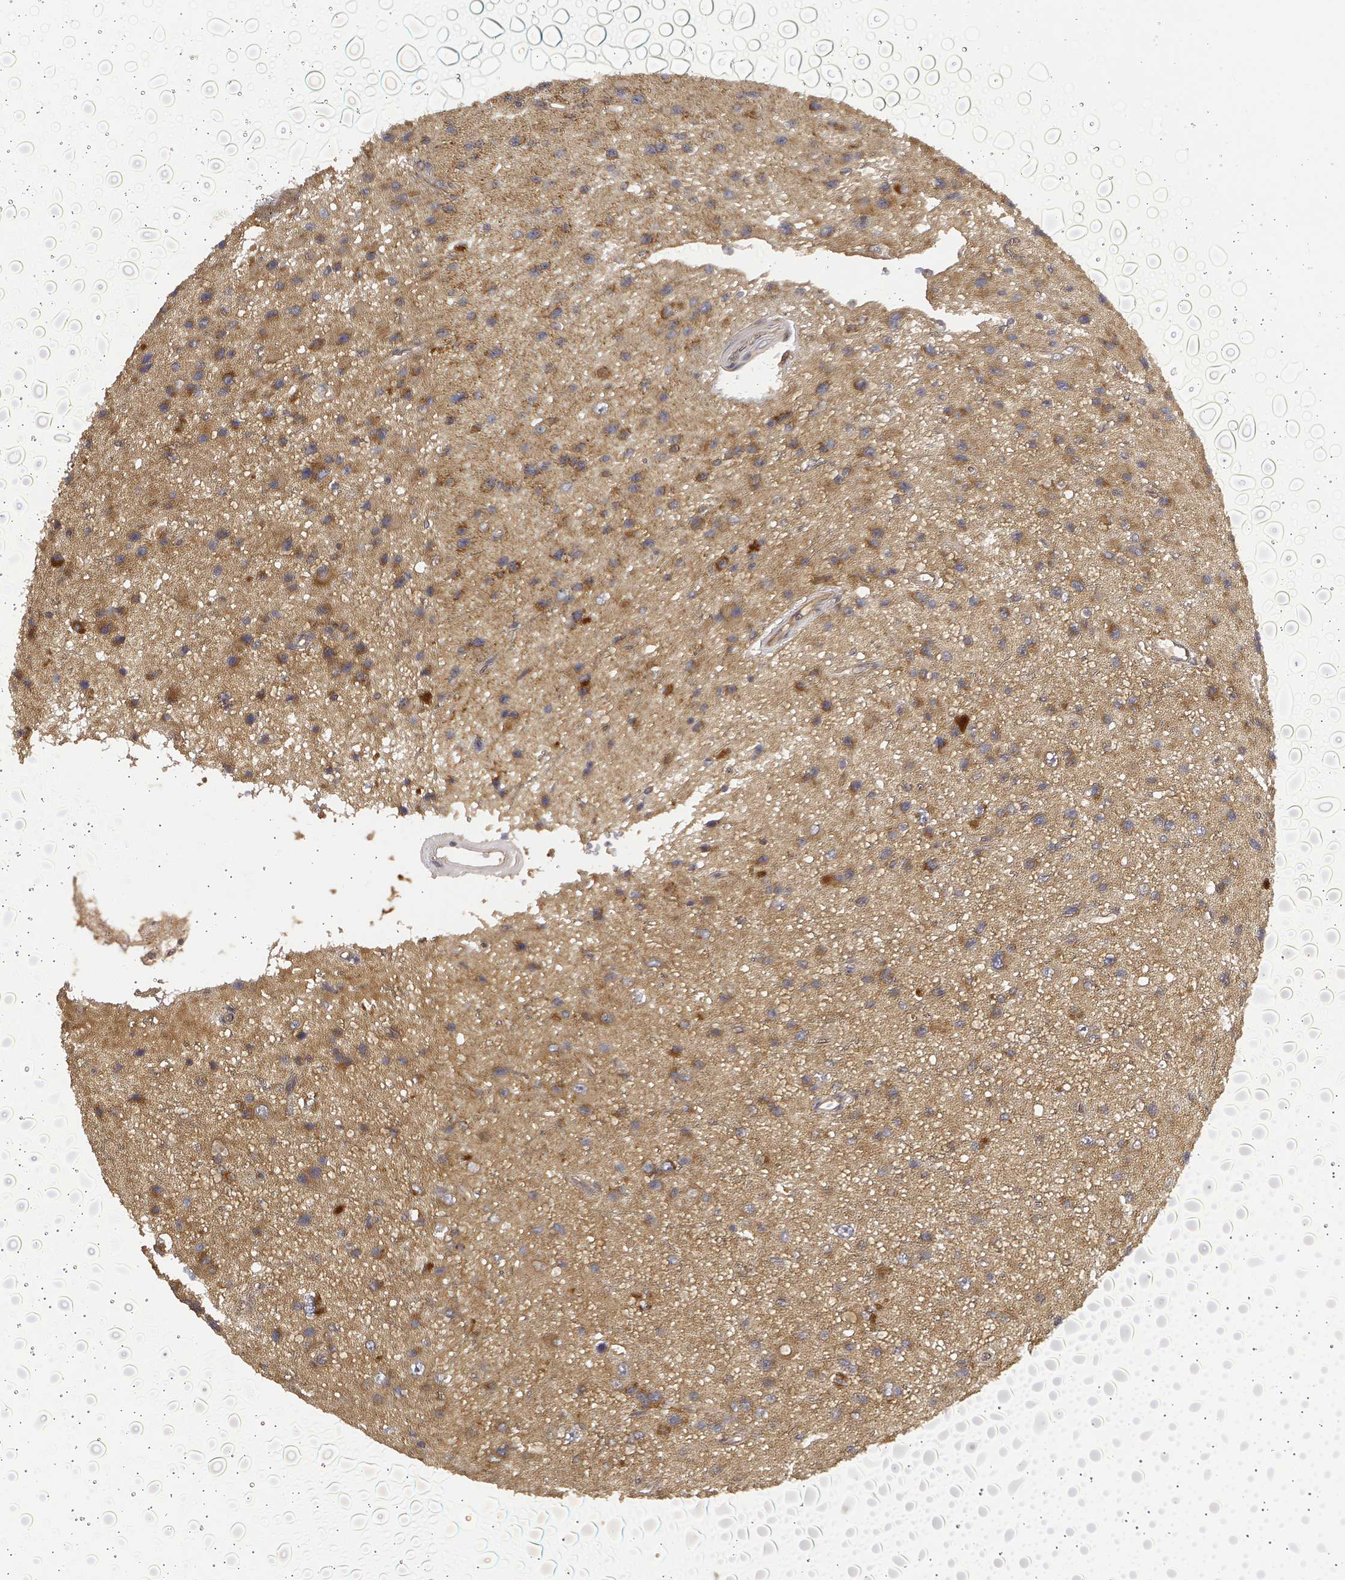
{"staining": {"intensity": "strong", "quantity": "25%-75%", "location": "cytoplasmic/membranous"}, "tissue": "glioma", "cell_type": "Tumor cells", "image_type": "cancer", "snomed": [{"axis": "morphology", "description": "Glioma, malignant, Low grade"}, {"axis": "topography", "description": "Brain"}], "caption": "This image exhibits immunohistochemistry (IHC) staining of glioma, with high strong cytoplasmic/membranous staining in about 25%-75% of tumor cells.", "gene": "ATAD3B", "patient": {"sex": "male", "age": 43}}